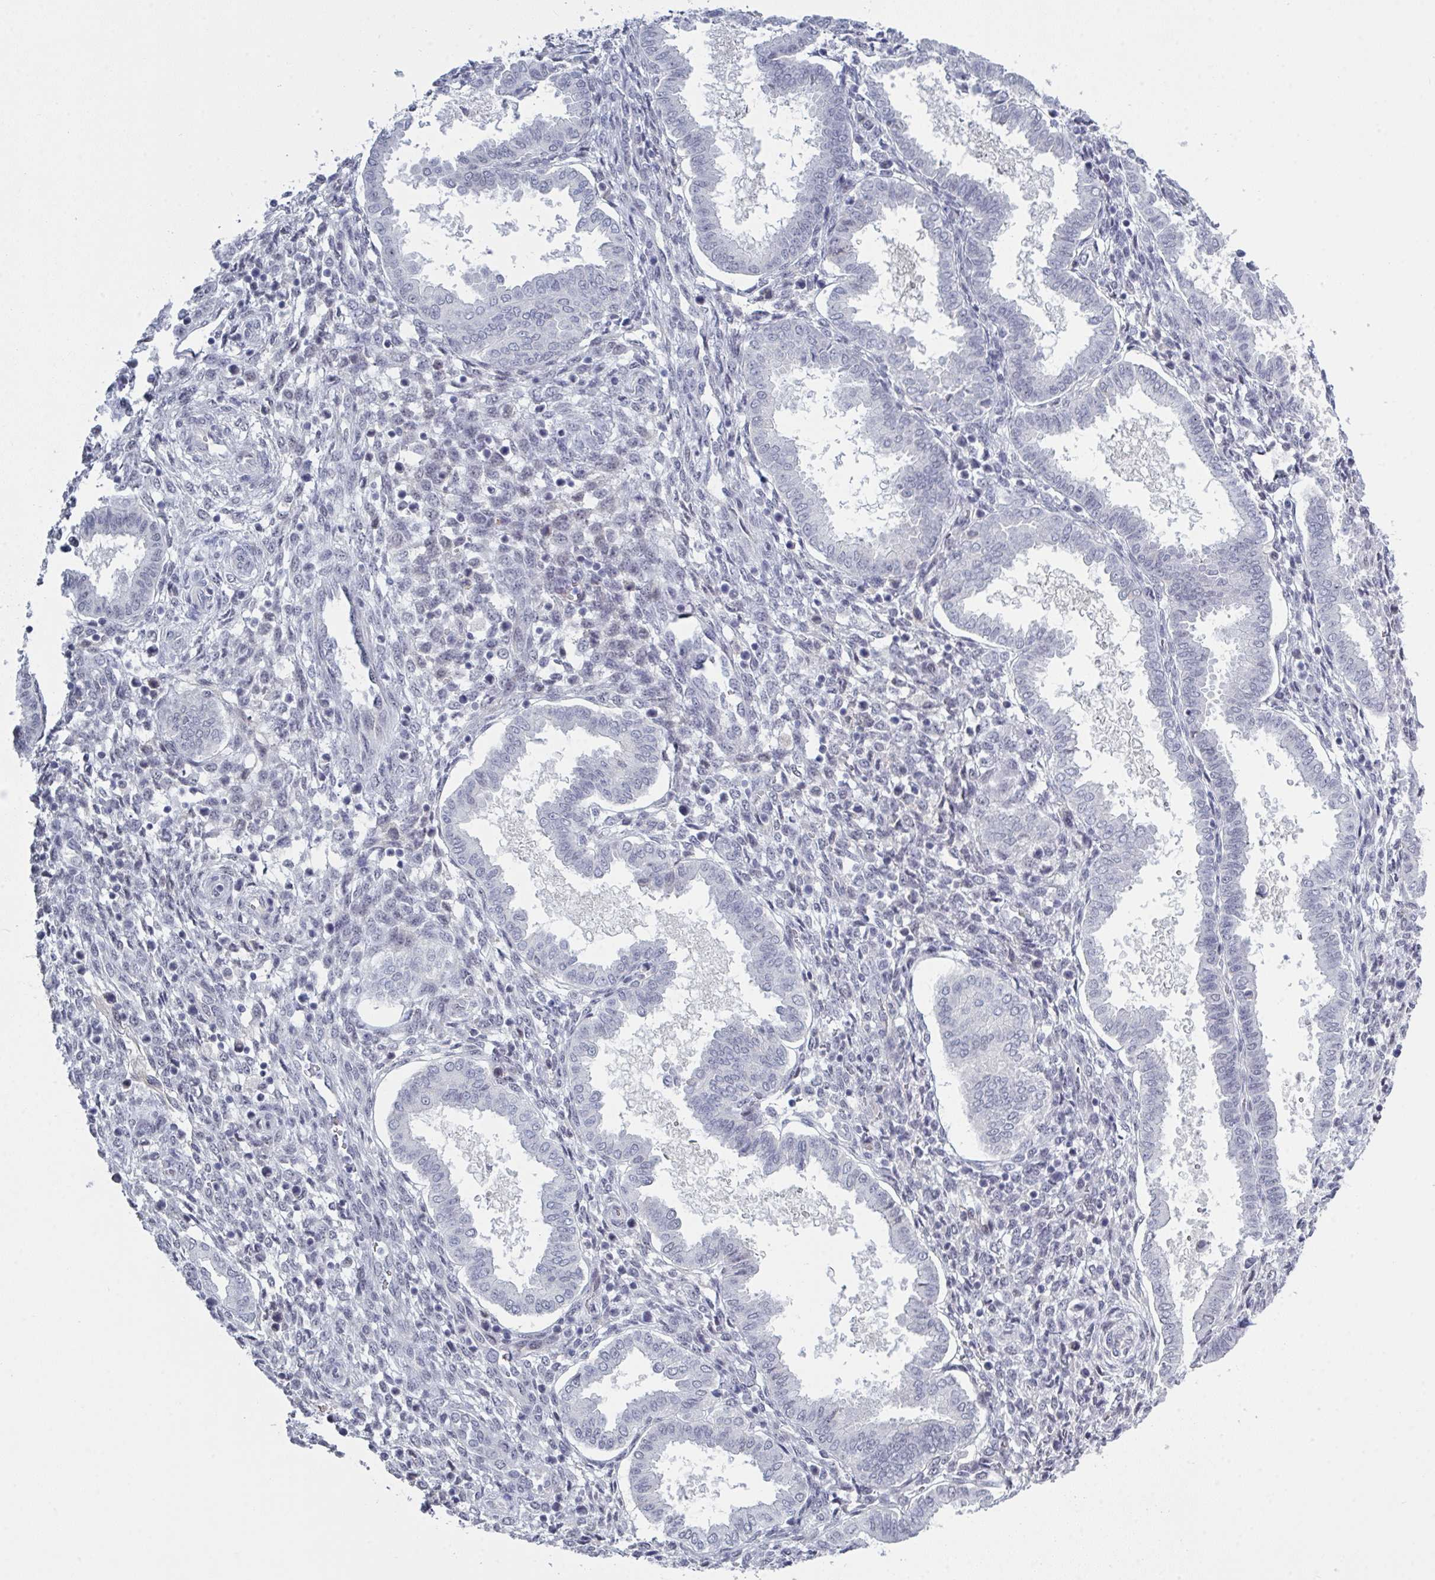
{"staining": {"intensity": "negative", "quantity": "none", "location": "none"}, "tissue": "endometrium", "cell_type": "Cells in endometrial stroma", "image_type": "normal", "snomed": [{"axis": "morphology", "description": "Normal tissue, NOS"}, {"axis": "topography", "description": "Endometrium"}], "caption": "Cells in endometrial stroma show no significant protein positivity in normal endometrium. The staining was performed using DAB (3,3'-diaminobenzidine) to visualize the protein expression in brown, while the nuclei were stained in blue with hematoxylin (Magnification: 20x).", "gene": "KDM4D", "patient": {"sex": "female", "age": 24}}